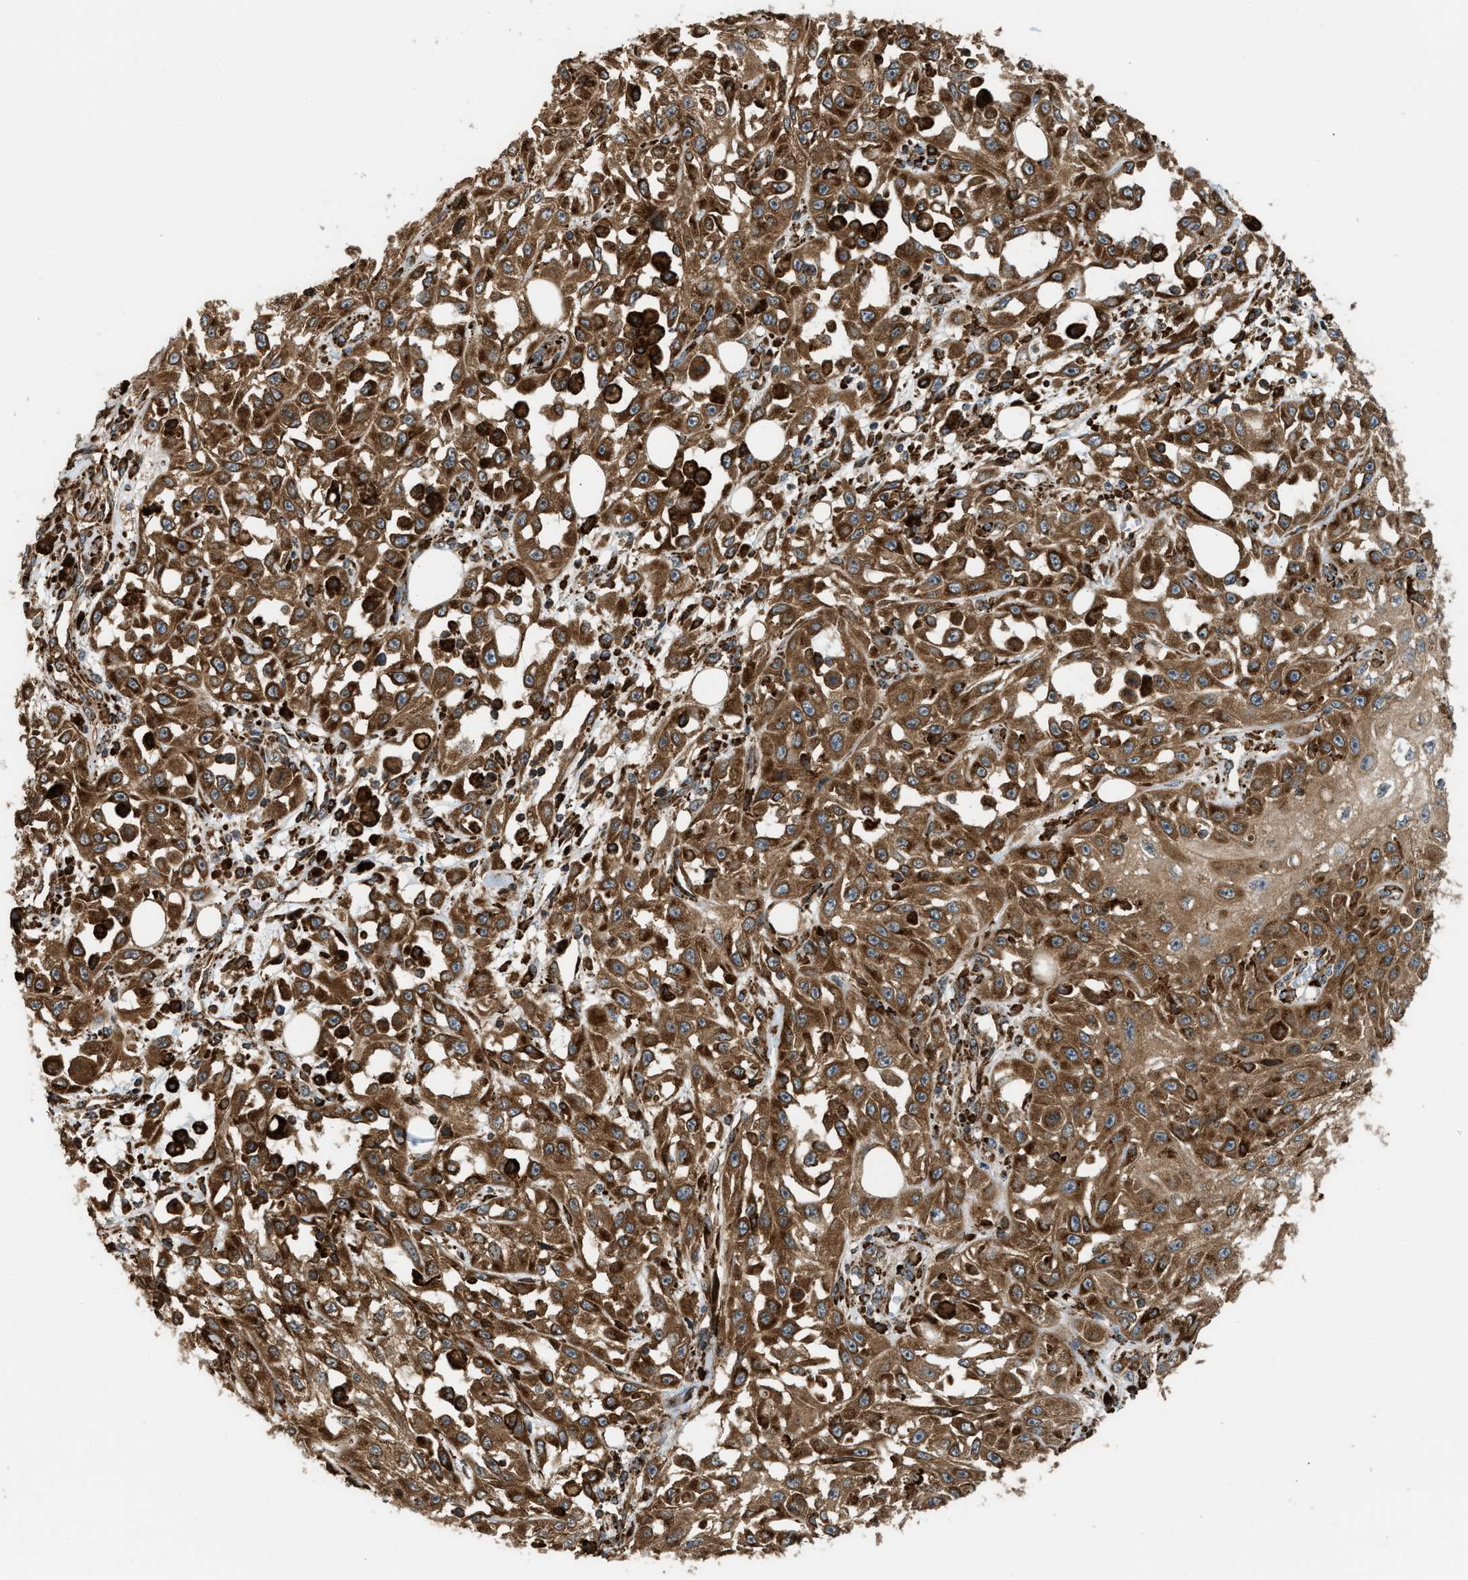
{"staining": {"intensity": "strong", "quantity": ">75%", "location": "cytoplasmic/membranous"}, "tissue": "skin cancer", "cell_type": "Tumor cells", "image_type": "cancer", "snomed": [{"axis": "morphology", "description": "Squamous cell carcinoma, NOS"}, {"axis": "morphology", "description": "Squamous cell carcinoma, metastatic, NOS"}, {"axis": "topography", "description": "Skin"}, {"axis": "topography", "description": "Lymph node"}], "caption": "Skin cancer (squamous cell carcinoma) stained with a brown dye demonstrates strong cytoplasmic/membranous positive expression in about >75% of tumor cells.", "gene": "BAIAP2L1", "patient": {"sex": "male", "age": 75}}